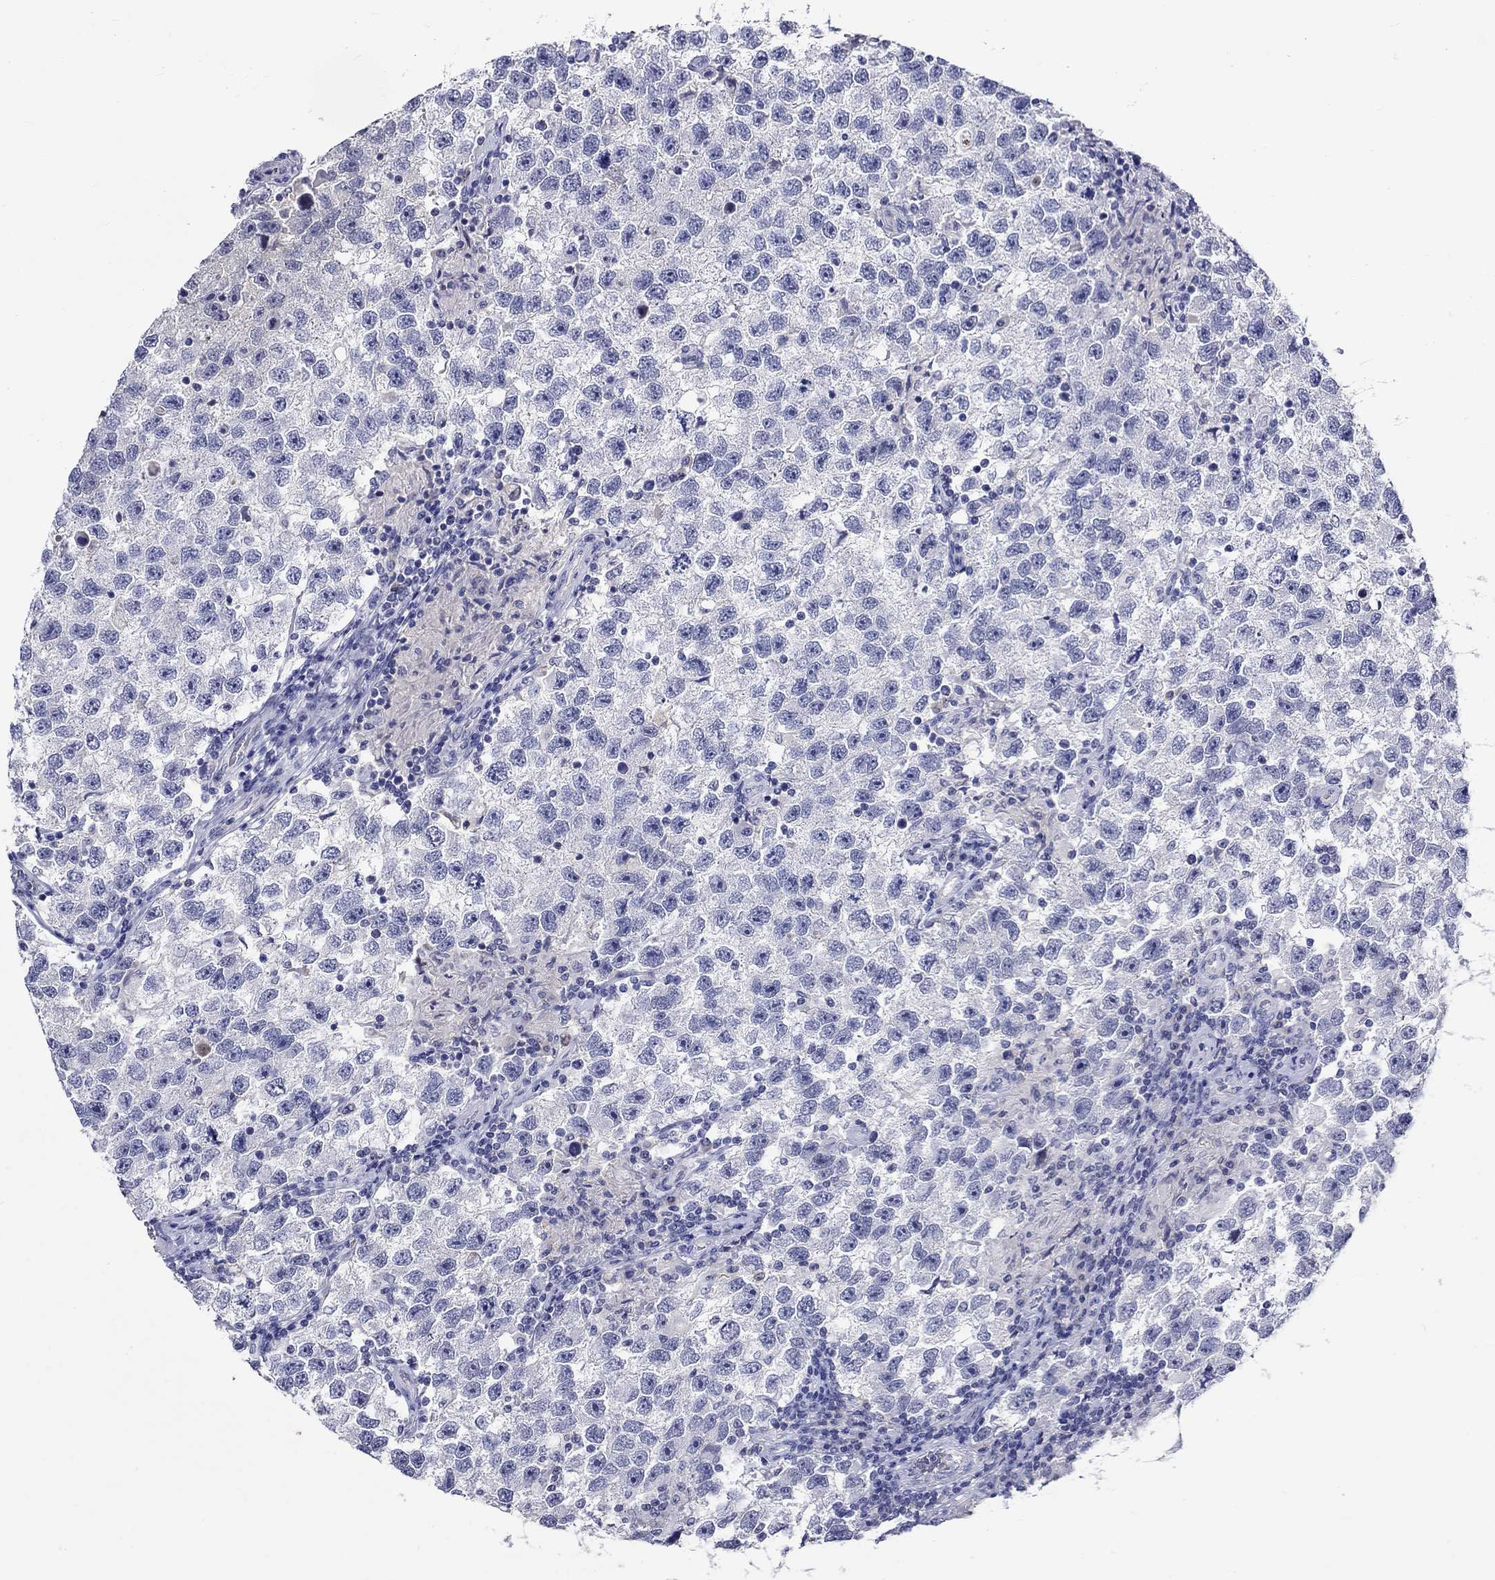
{"staining": {"intensity": "negative", "quantity": "none", "location": "none"}, "tissue": "testis cancer", "cell_type": "Tumor cells", "image_type": "cancer", "snomed": [{"axis": "morphology", "description": "Seminoma, NOS"}, {"axis": "topography", "description": "Testis"}], "caption": "Immunohistochemistry (IHC) micrograph of neoplastic tissue: testis seminoma stained with DAB reveals no significant protein positivity in tumor cells.", "gene": "SLC30A3", "patient": {"sex": "male", "age": 26}}